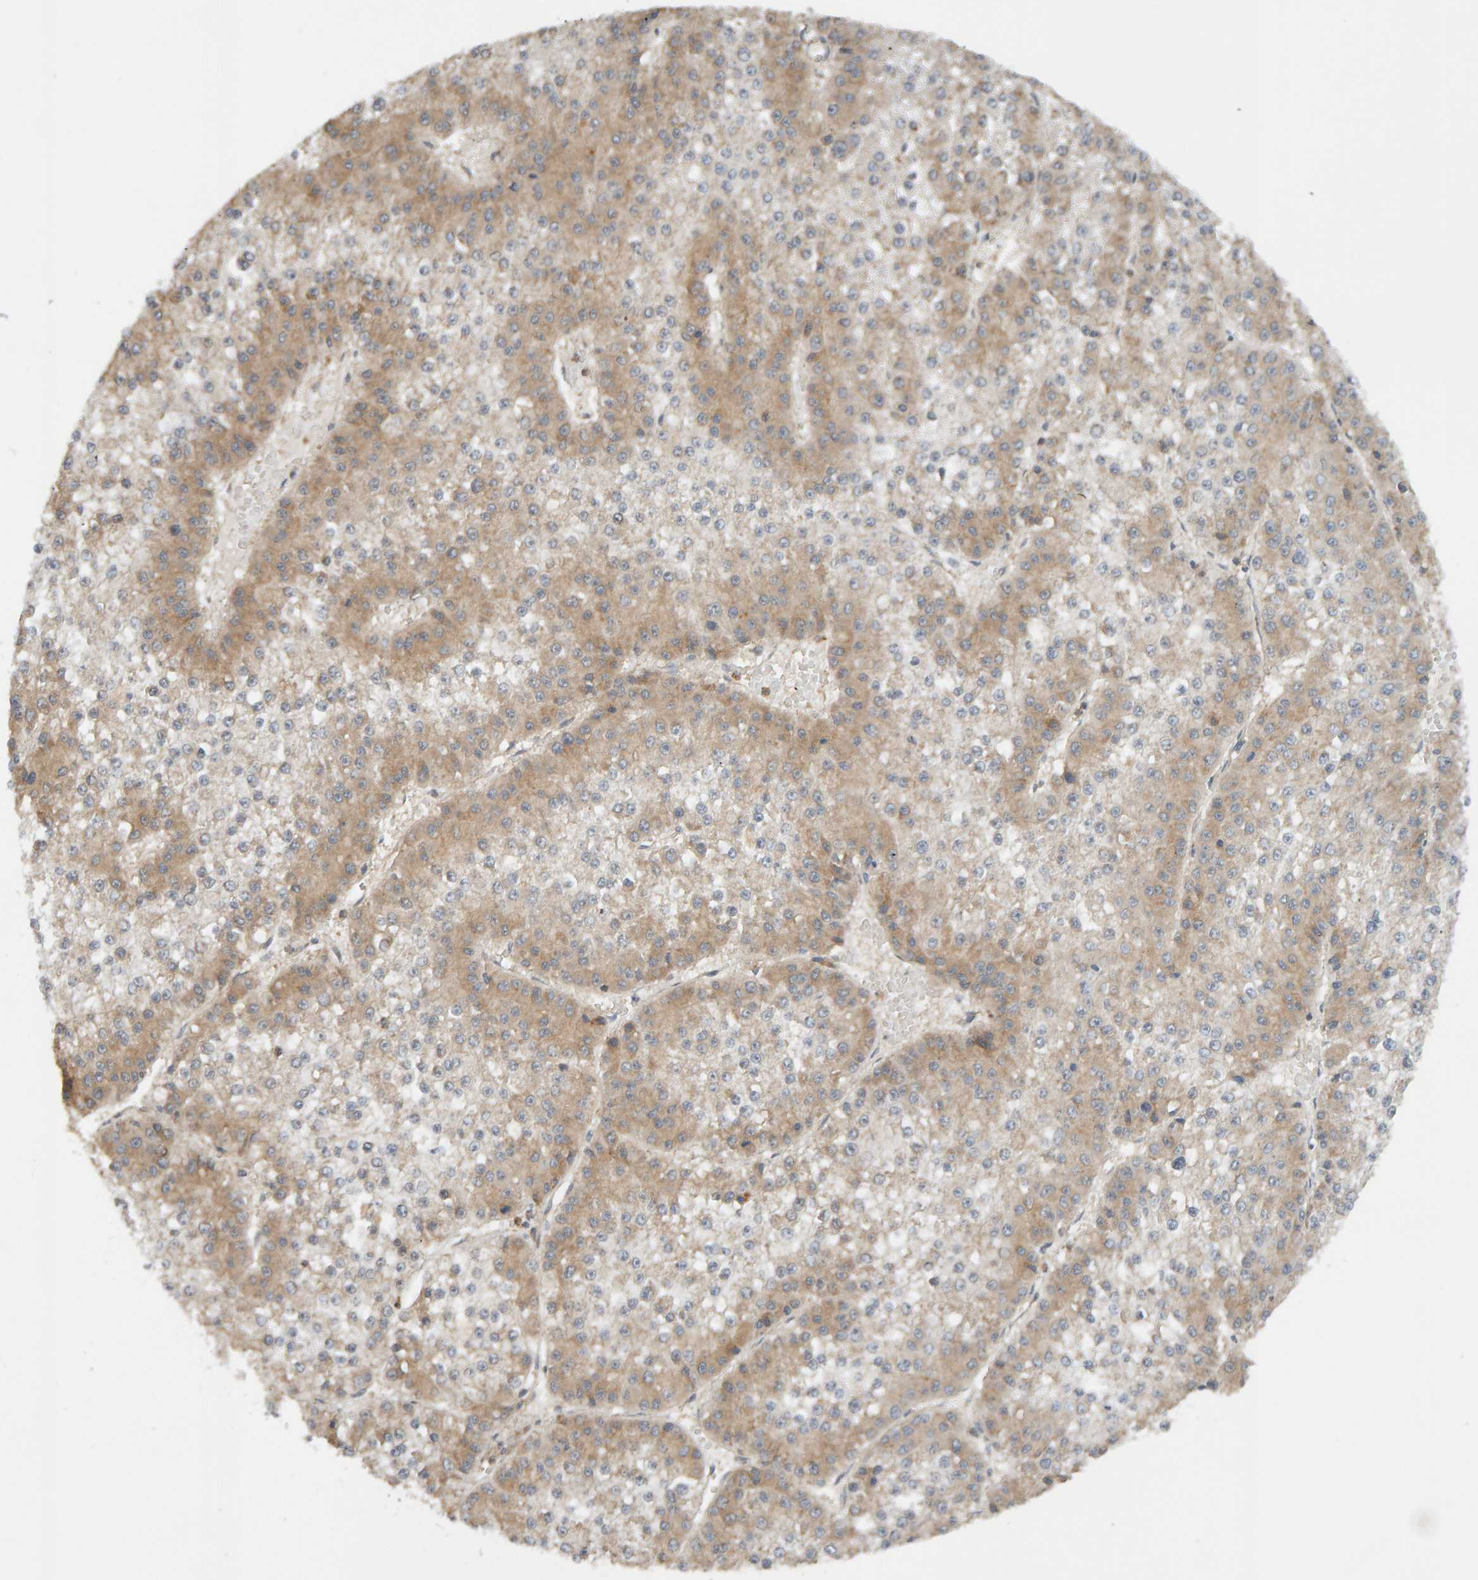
{"staining": {"intensity": "weak", "quantity": "25%-75%", "location": "cytoplasmic/membranous"}, "tissue": "liver cancer", "cell_type": "Tumor cells", "image_type": "cancer", "snomed": [{"axis": "morphology", "description": "Carcinoma, Hepatocellular, NOS"}, {"axis": "topography", "description": "Liver"}], "caption": "Protein analysis of liver cancer tissue displays weak cytoplasmic/membranous expression in about 25%-75% of tumor cells.", "gene": "DNAJC7", "patient": {"sex": "female", "age": 73}}